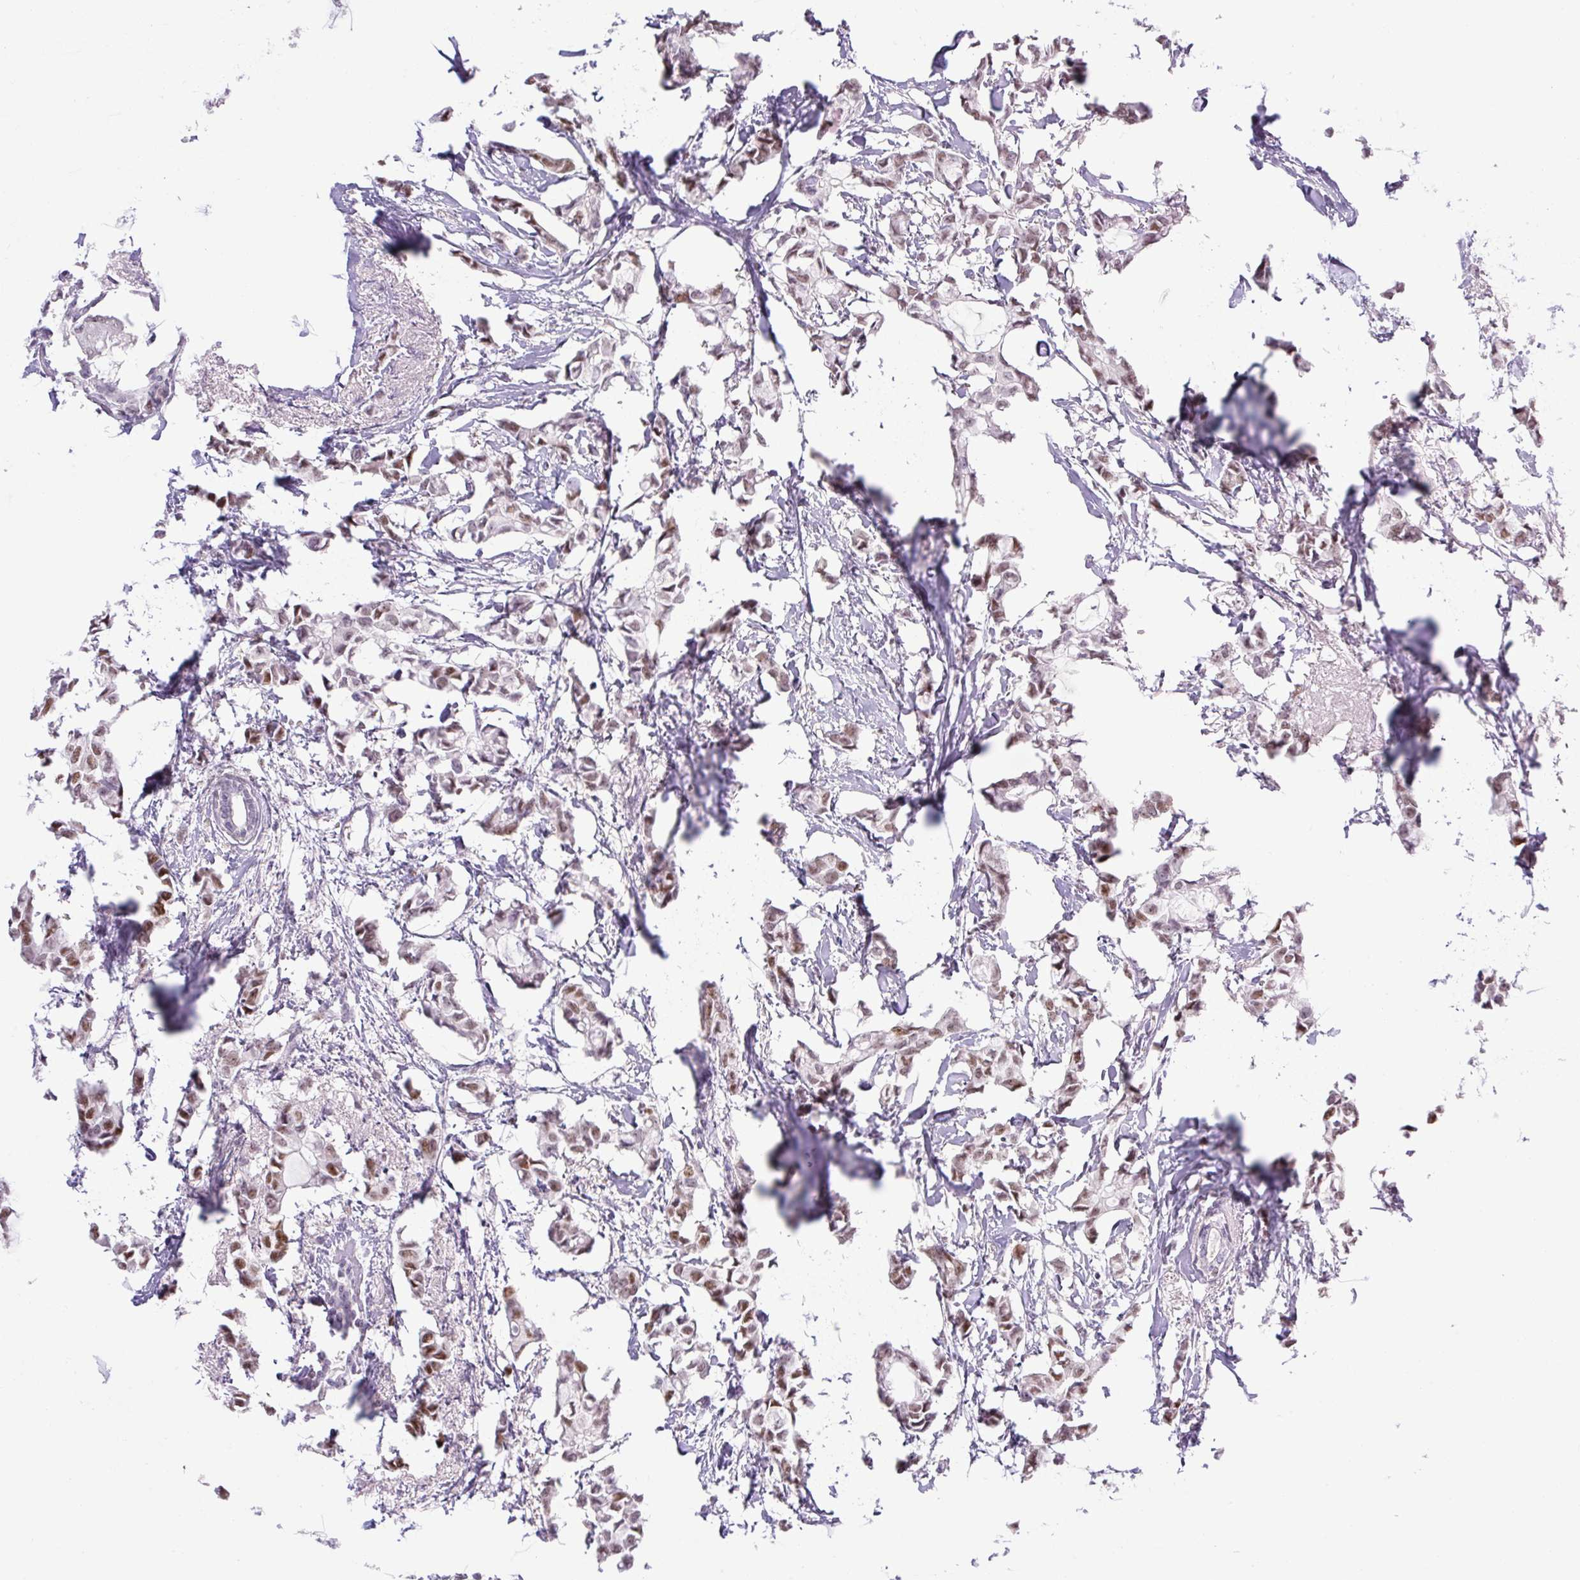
{"staining": {"intensity": "moderate", "quantity": ">75%", "location": "nuclear"}, "tissue": "breast cancer", "cell_type": "Tumor cells", "image_type": "cancer", "snomed": [{"axis": "morphology", "description": "Duct carcinoma"}, {"axis": "topography", "description": "Breast"}], "caption": "Breast cancer stained for a protein displays moderate nuclear positivity in tumor cells.", "gene": "TLE3", "patient": {"sex": "female", "age": 73}}